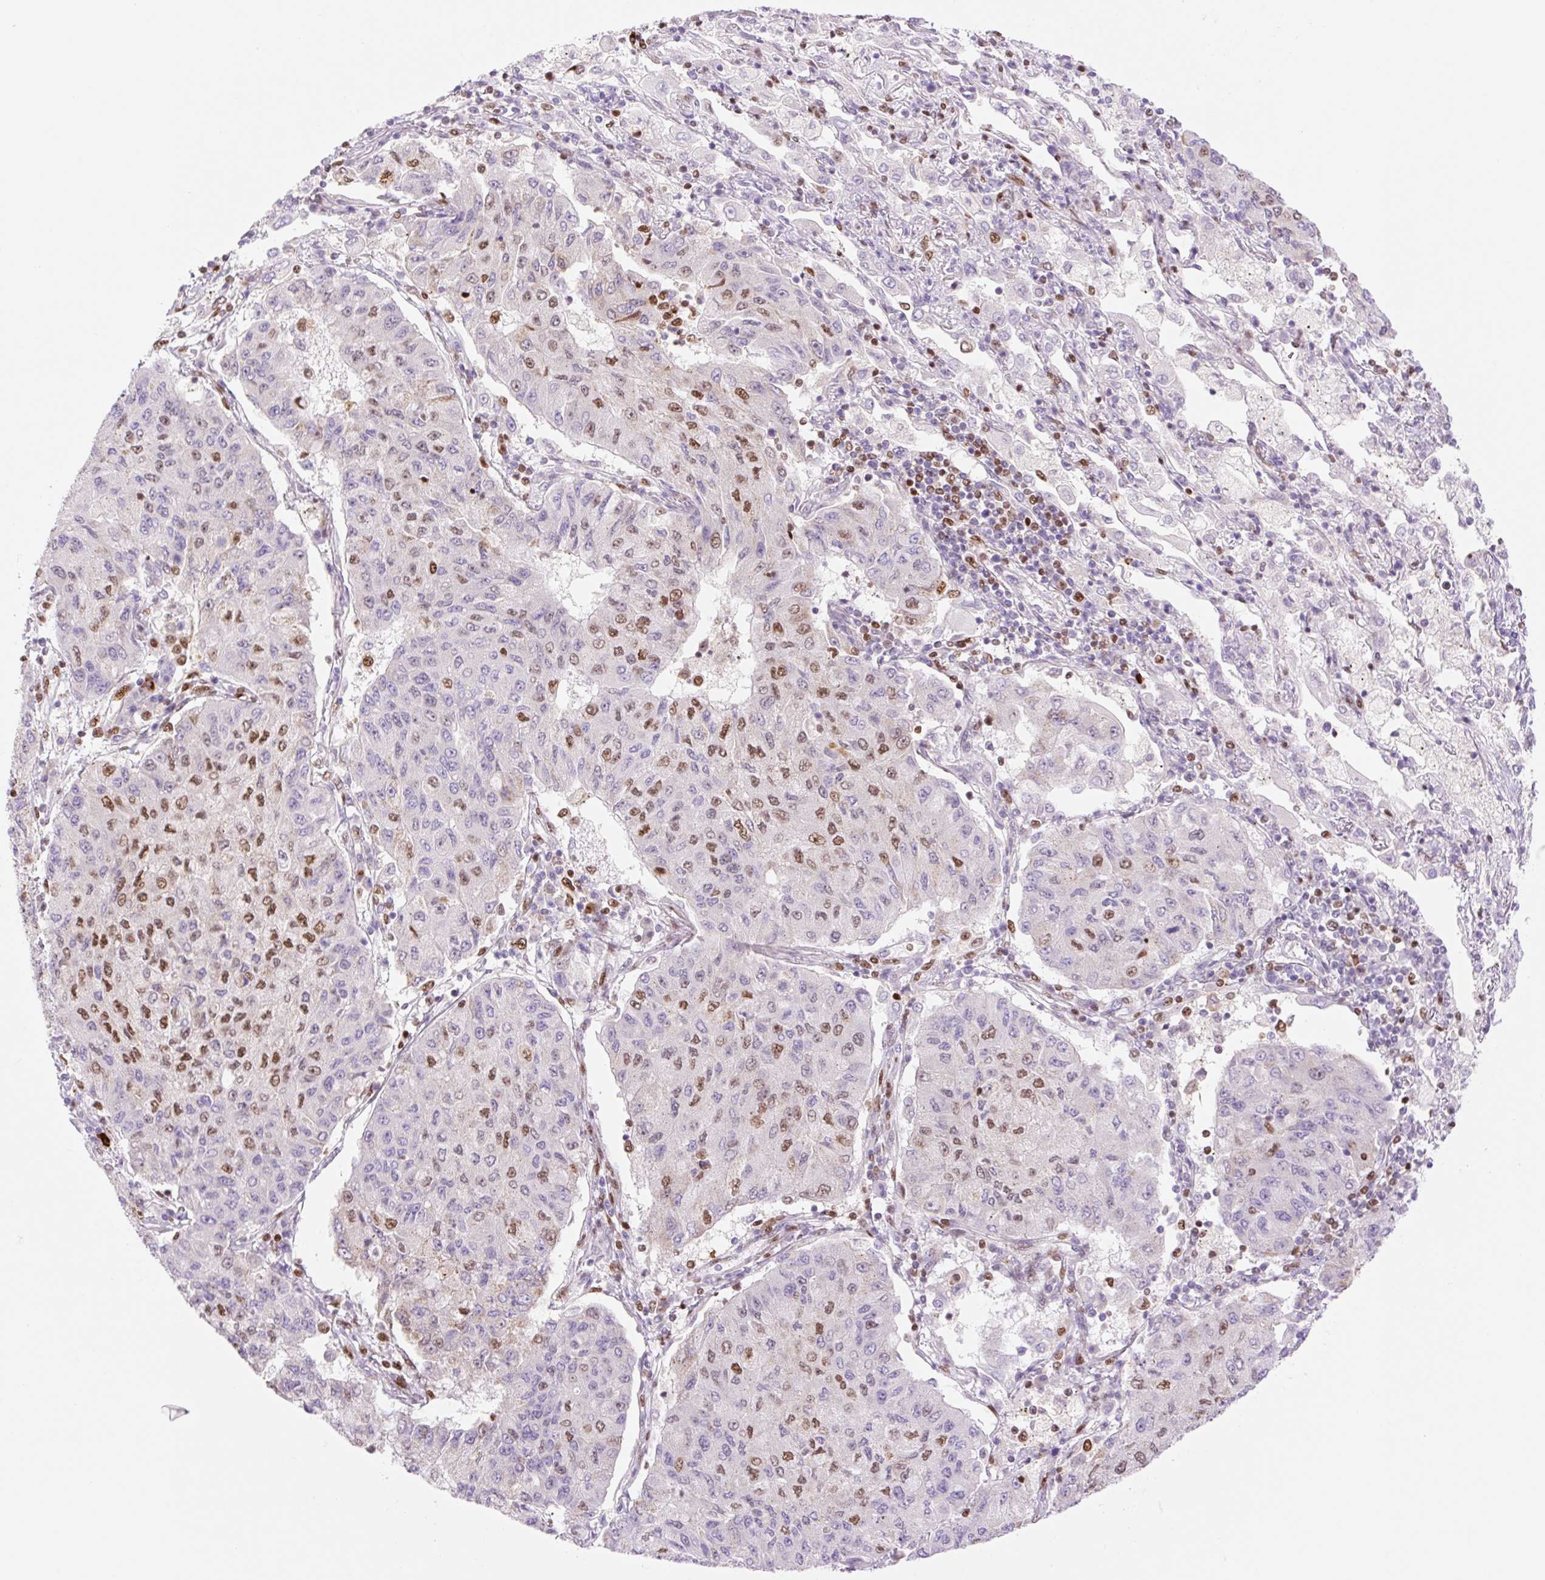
{"staining": {"intensity": "moderate", "quantity": "25%-75%", "location": "nuclear"}, "tissue": "lung cancer", "cell_type": "Tumor cells", "image_type": "cancer", "snomed": [{"axis": "morphology", "description": "Squamous cell carcinoma, NOS"}, {"axis": "topography", "description": "Lung"}], "caption": "A histopathology image showing moderate nuclear positivity in about 25%-75% of tumor cells in lung cancer (squamous cell carcinoma), as visualized by brown immunohistochemical staining.", "gene": "PRDM11", "patient": {"sex": "male", "age": 74}}